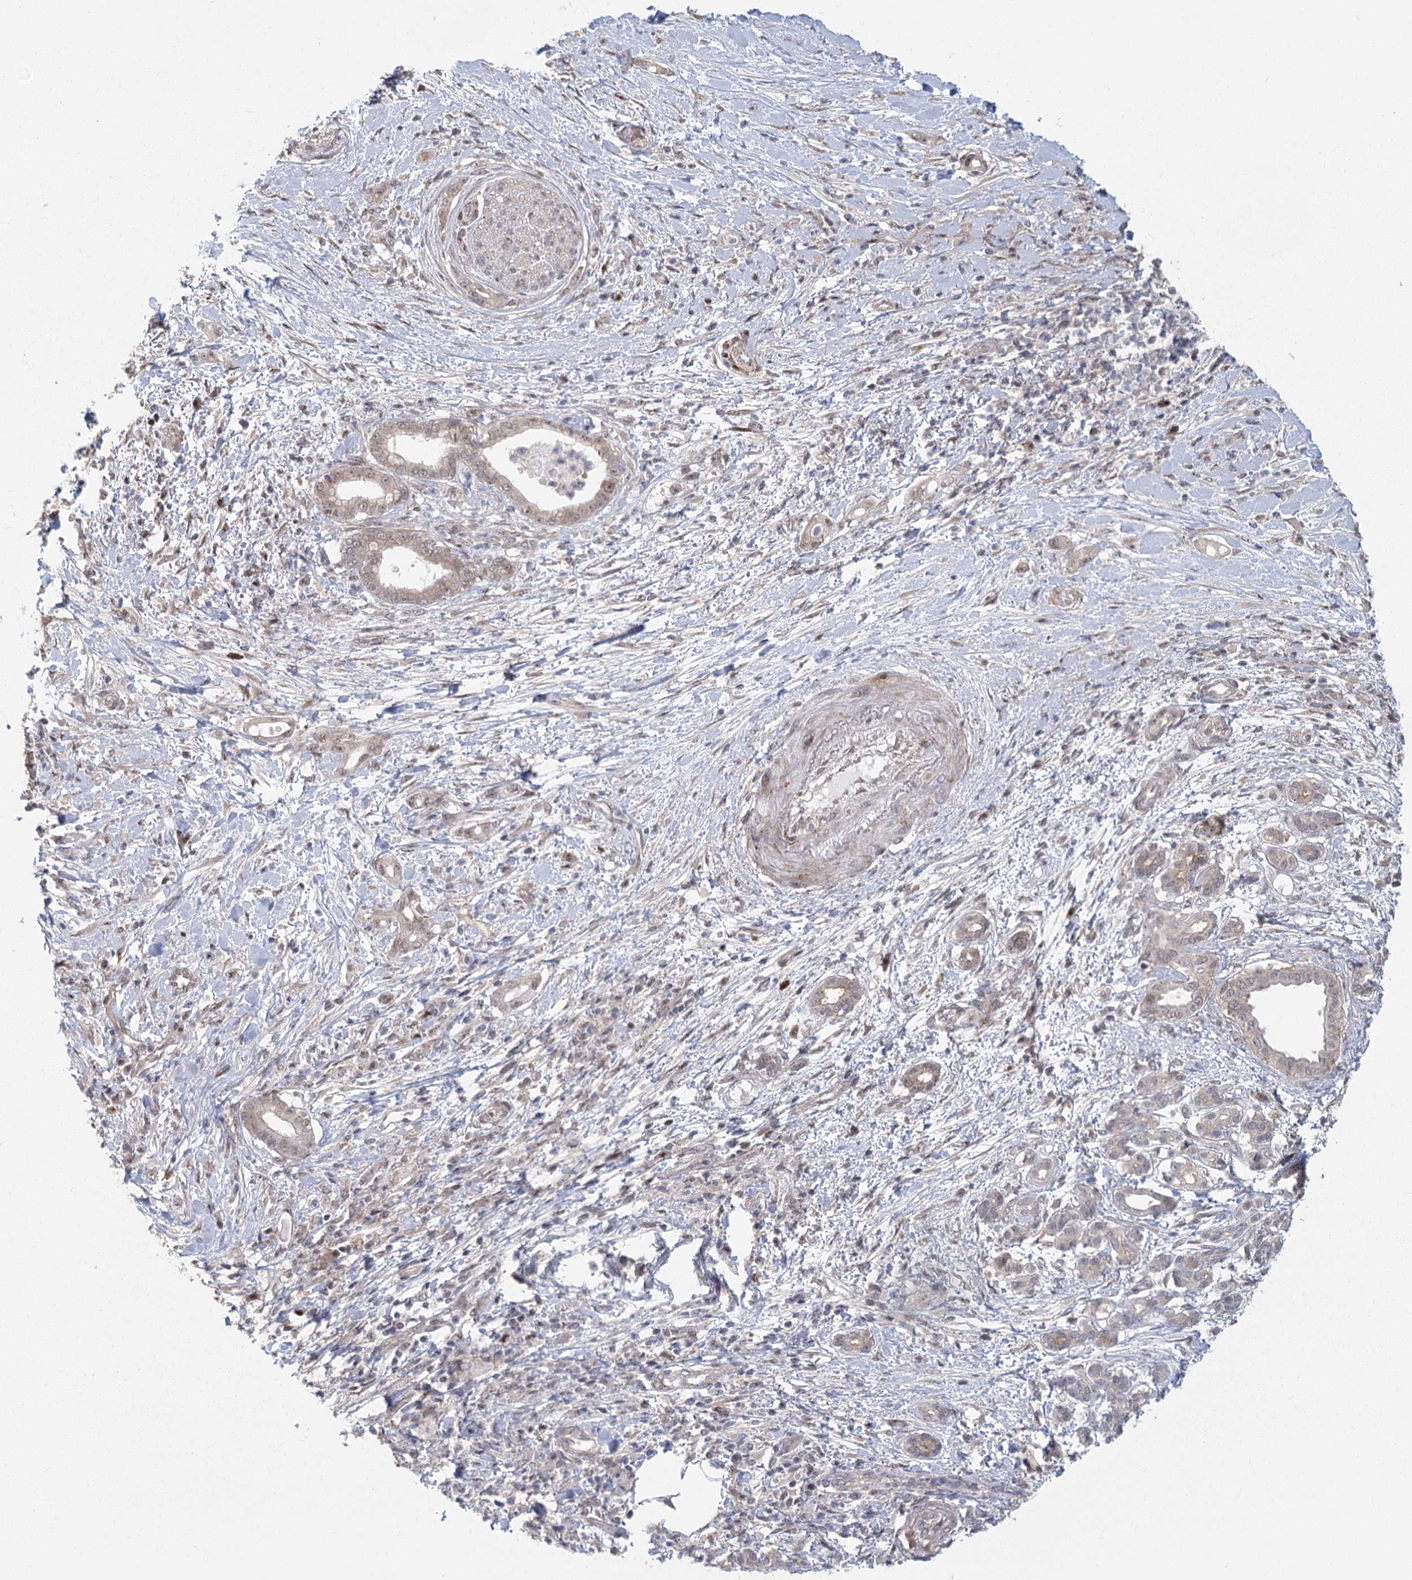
{"staining": {"intensity": "weak", "quantity": "25%-75%", "location": "nuclear"}, "tissue": "pancreatic cancer", "cell_type": "Tumor cells", "image_type": "cancer", "snomed": [{"axis": "morphology", "description": "Adenocarcinoma, NOS"}, {"axis": "topography", "description": "Pancreas"}], "caption": "Pancreatic cancer was stained to show a protein in brown. There is low levels of weak nuclear positivity in approximately 25%-75% of tumor cells.", "gene": "PARM1", "patient": {"sex": "female", "age": 55}}